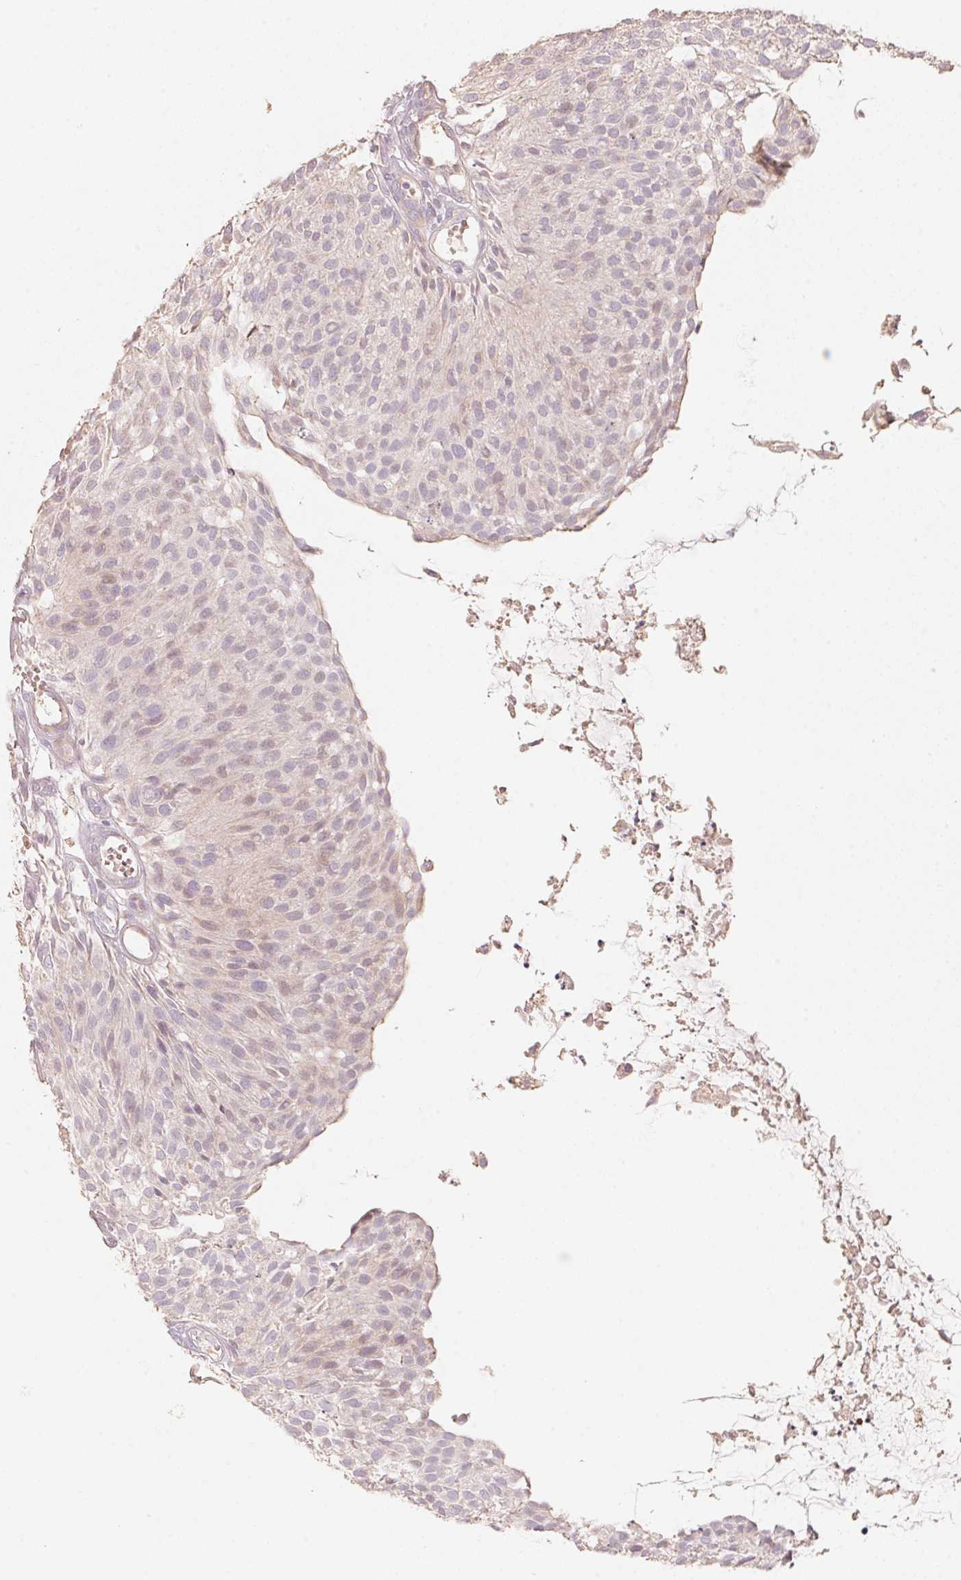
{"staining": {"intensity": "weak", "quantity": "25%-75%", "location": "cytoplasmic/membranous"}, "tissue": "urothelial cancer", "cell_type": "Tumor cells", "image_type": "cancer", "snomed": [{"axis": "morphology", "description": "Urothelial carcinoma, NOS"}, {"axis": "topography", "description": "Urinary bladder"}], "caption": "Protein analysis of transitional cell carcinoma tissue demonstrates weak cytoplasmic/membranous staining in about 25%-75% of tumor cells.", "gene": "TP53AIP1", "patient": {"sex": "male", "age": 84}}